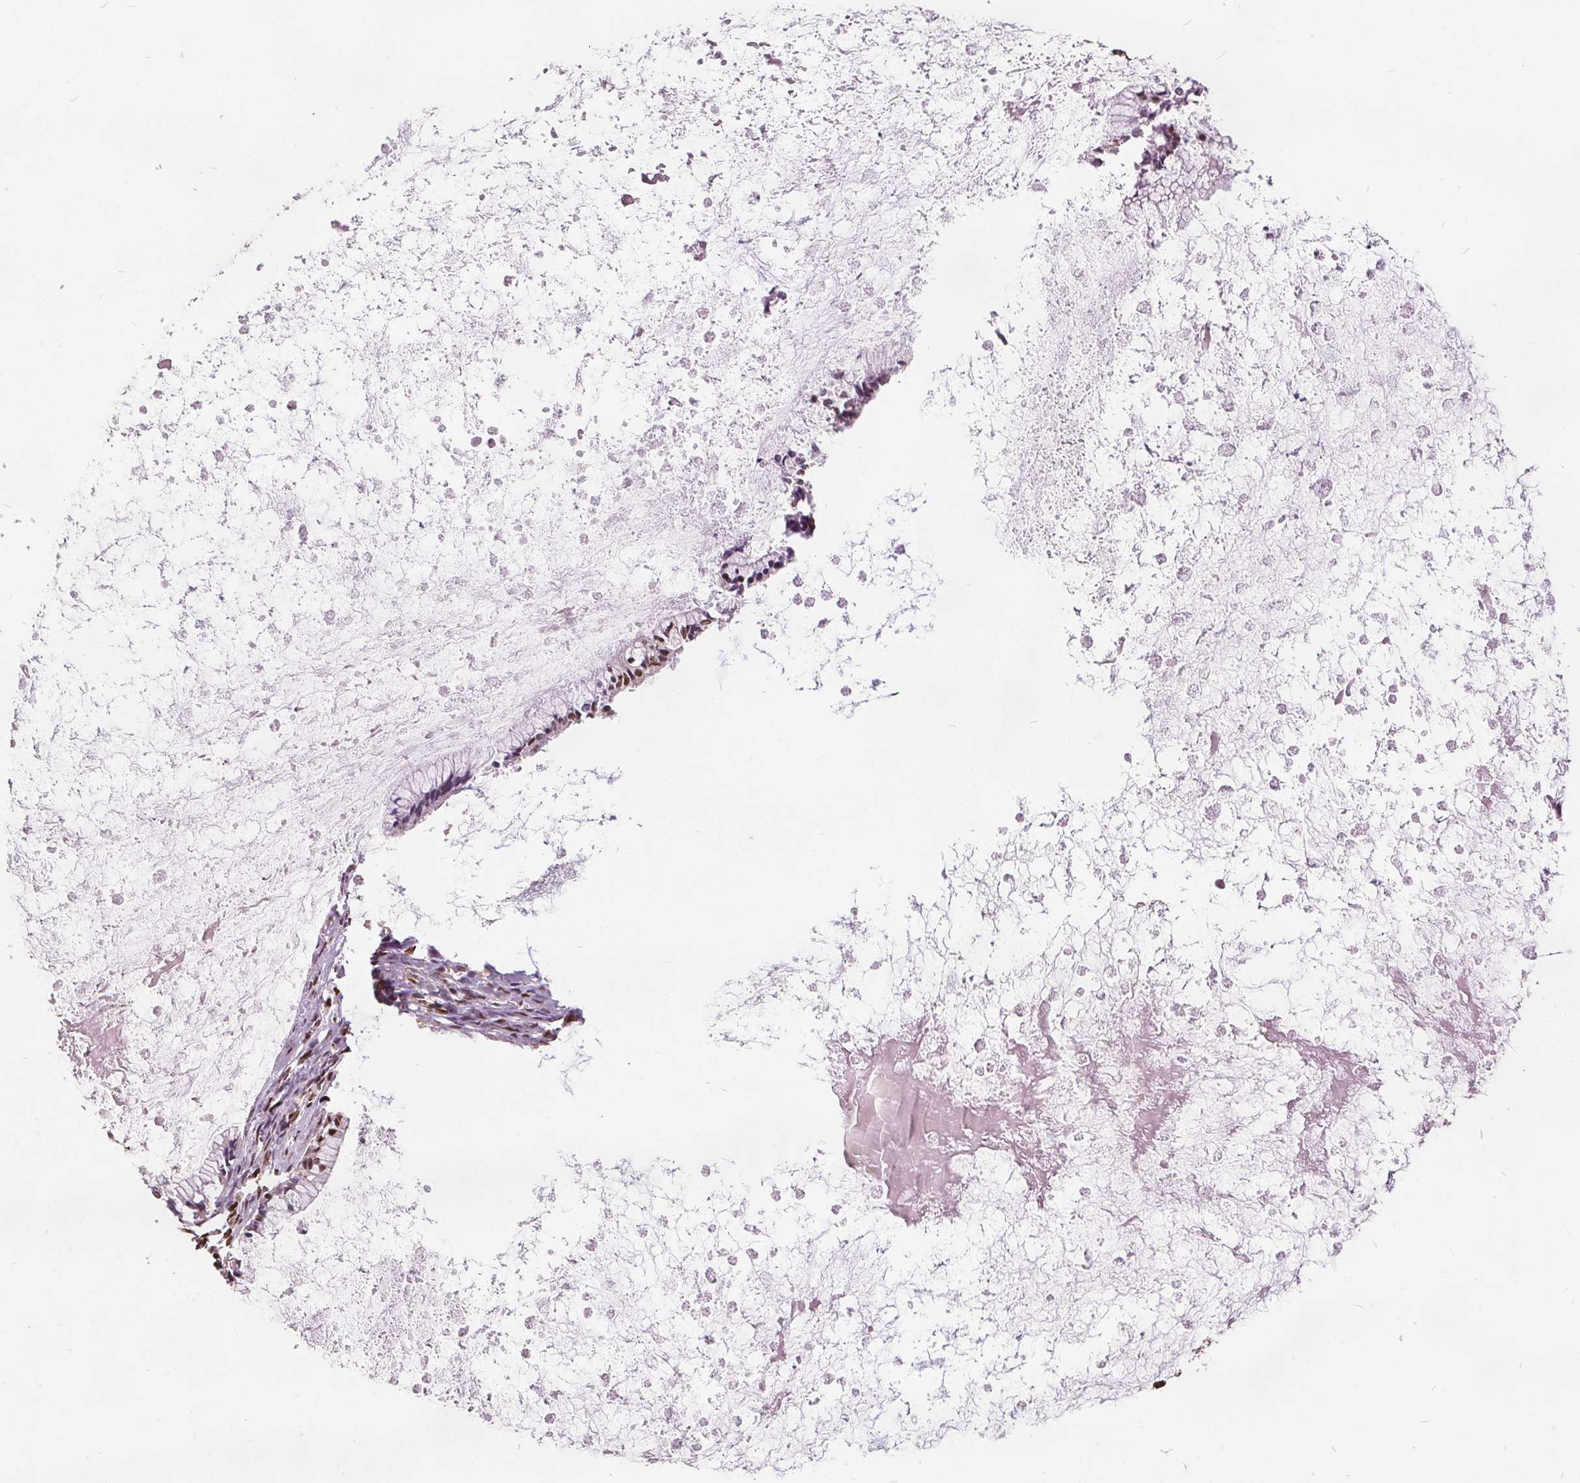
{"staining": {"intensity": "moderate", "quantity": ">75%", "location": "nuclear"}, "tissue": "ovarian cancer", "cell_type": "Tumor cells", "image_type": "cancer", "snomed": [{"axis": "morphology", "description": "Cystadenocarcinoma, mucinous, NOS"}, {"axis": "topography", "description": "Ovary"}], "caption": "Ovarian cancer (mucinous cystadenocarcinoma) stained with a protein marker exhibits moderate staining in tumor cells.", "gene": "ISLR2", "patient": {"sex": "female", "age": 67}}